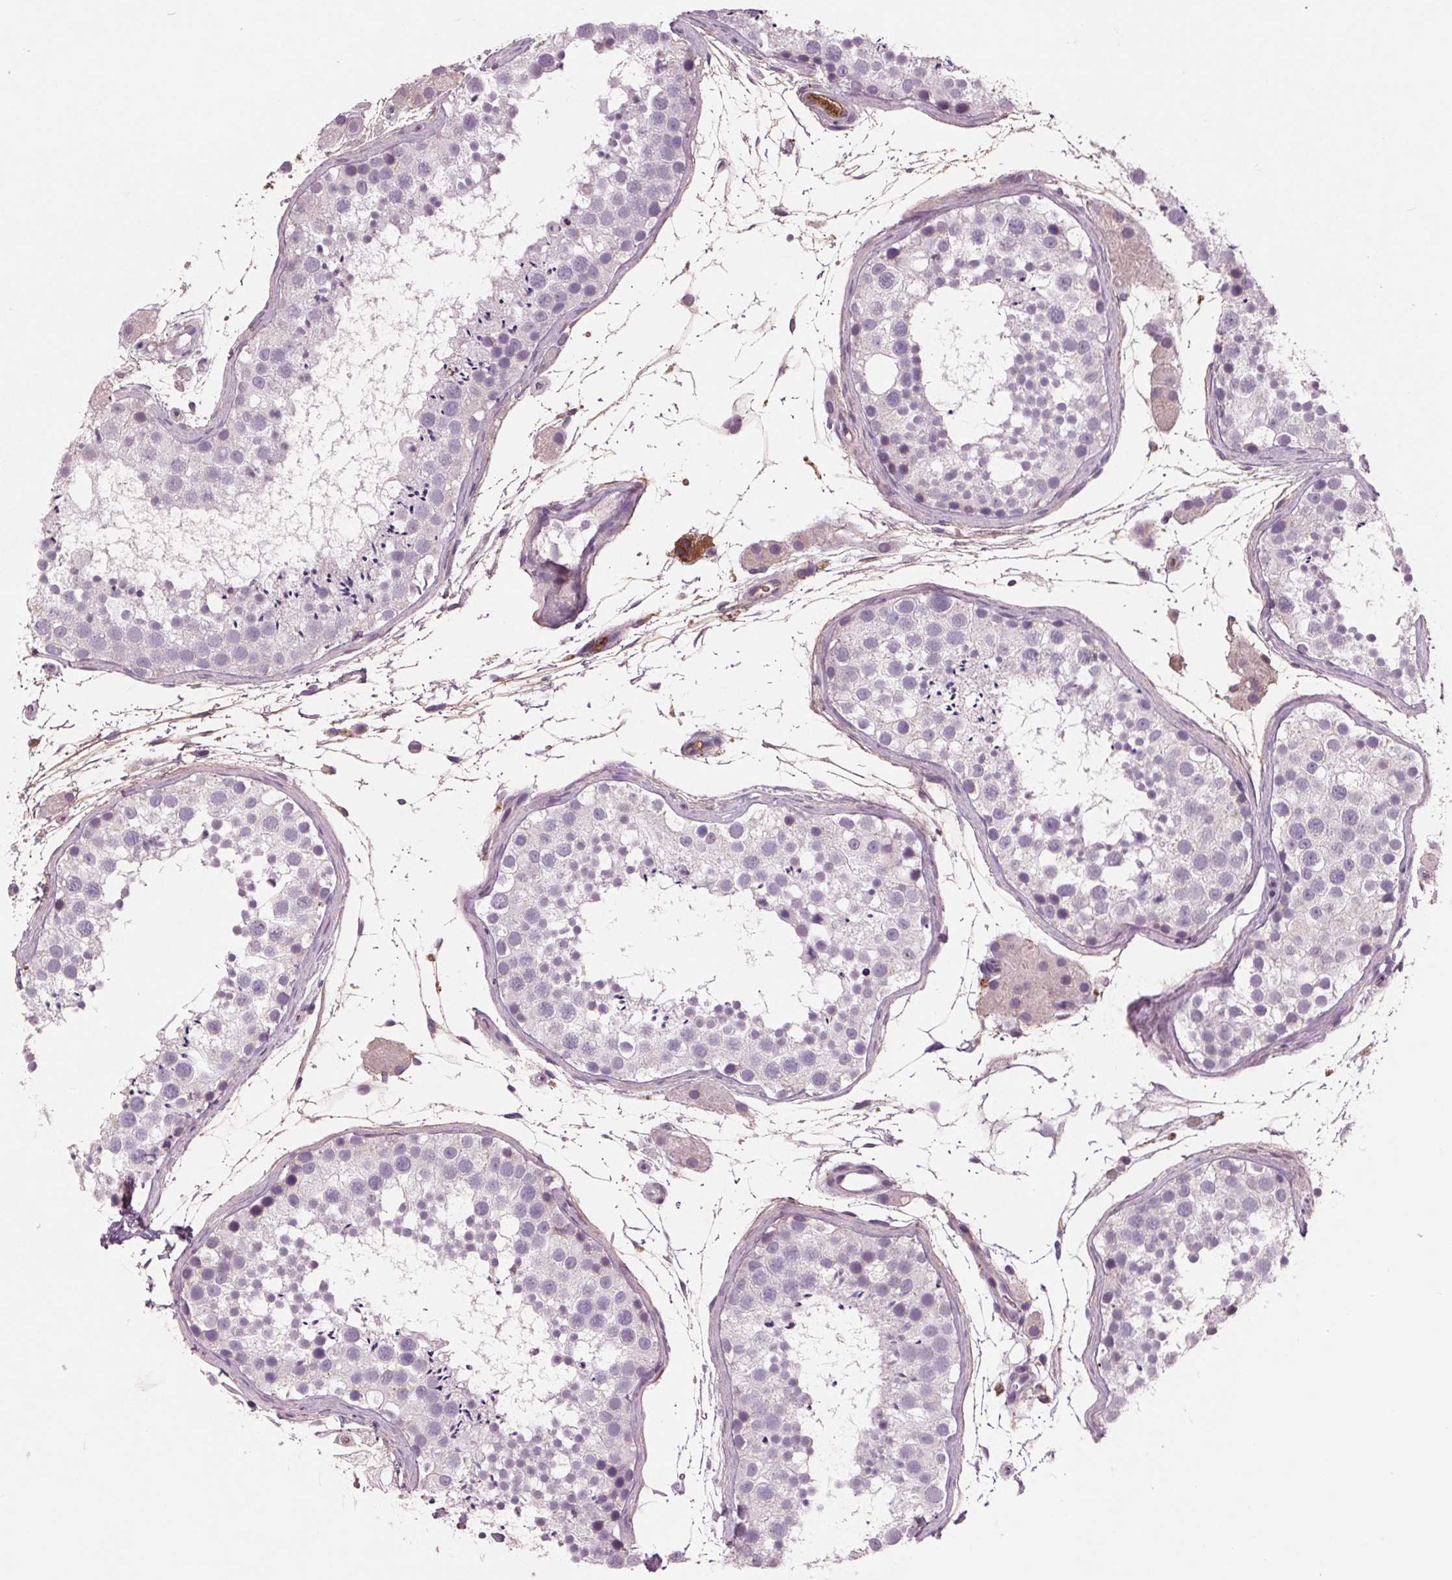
{"staining": {"intensity": "negative", "quantity": "none", "location": "none"}, "tissue": "testis", "cell_type": "Cells in seminiferous ducts", "image_type": "normal", "snomed": [{"axis": "morphology", "description": "Normal tissue, NOS"}, {"axis": "topography", "description": "Testis"}], "caption": "Testis stained for a protein using IHC reveals no positivity cells in seminiferous ducts.", "gene": "C6", "patient": {"sex": "male", "age": 41}}